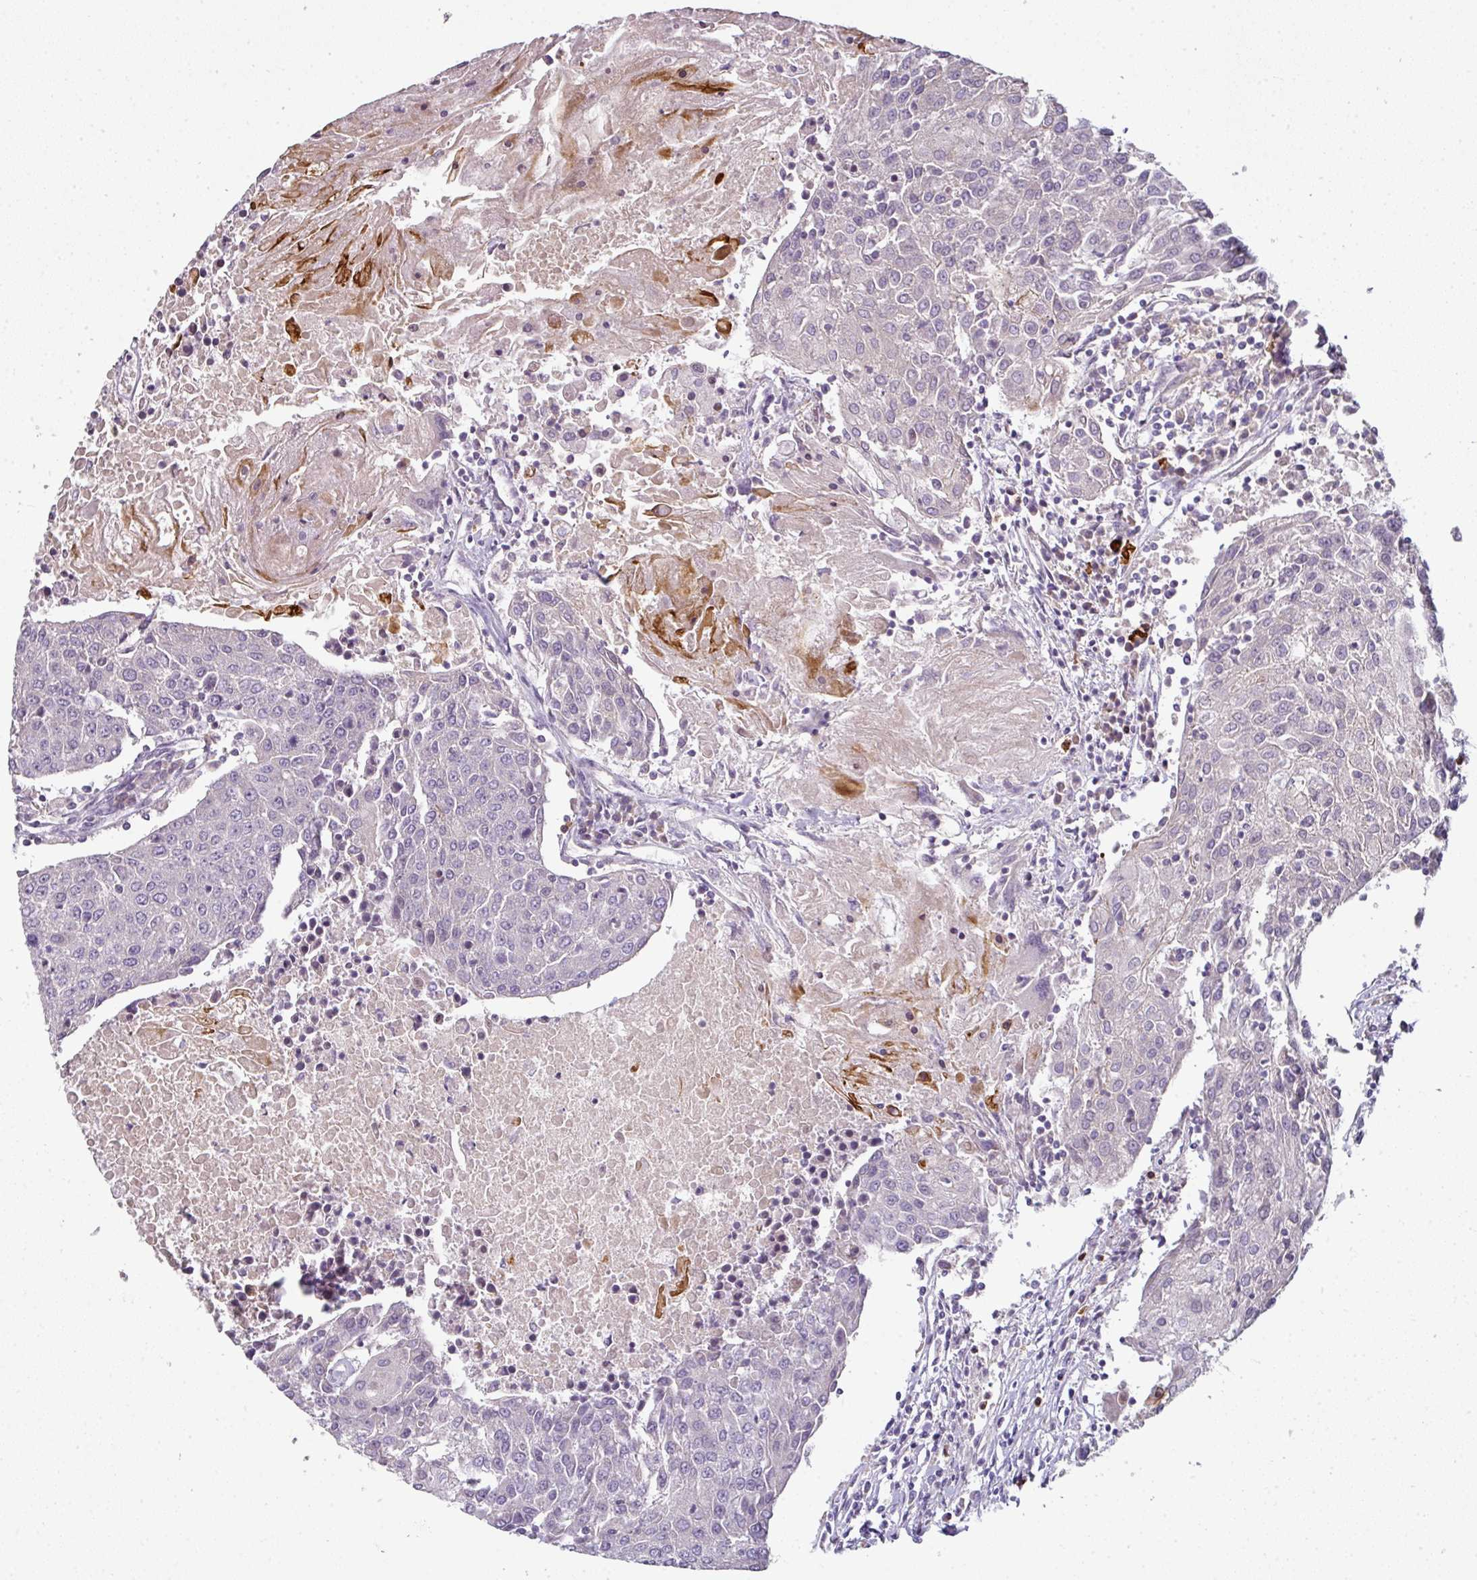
{"staining": {"intensity": "negative", "quantity": "none", "location": "none"}, "tissue": "urothelial cancer", "cell_type": "Tumor cells", "image_type": "cancer", "snomed": [{"axis": "morphology", "description": "Urothelial carcinoma, High grade"}, {"axis": "topography", "description": "Urinary bladder"}], "caption": "A photomicrograph of urothelial cancer stained for a protein reveals no brown staining in tumor cells.", "gene": "FHAD1", "patient": {"sex": "female", "age": 85}}